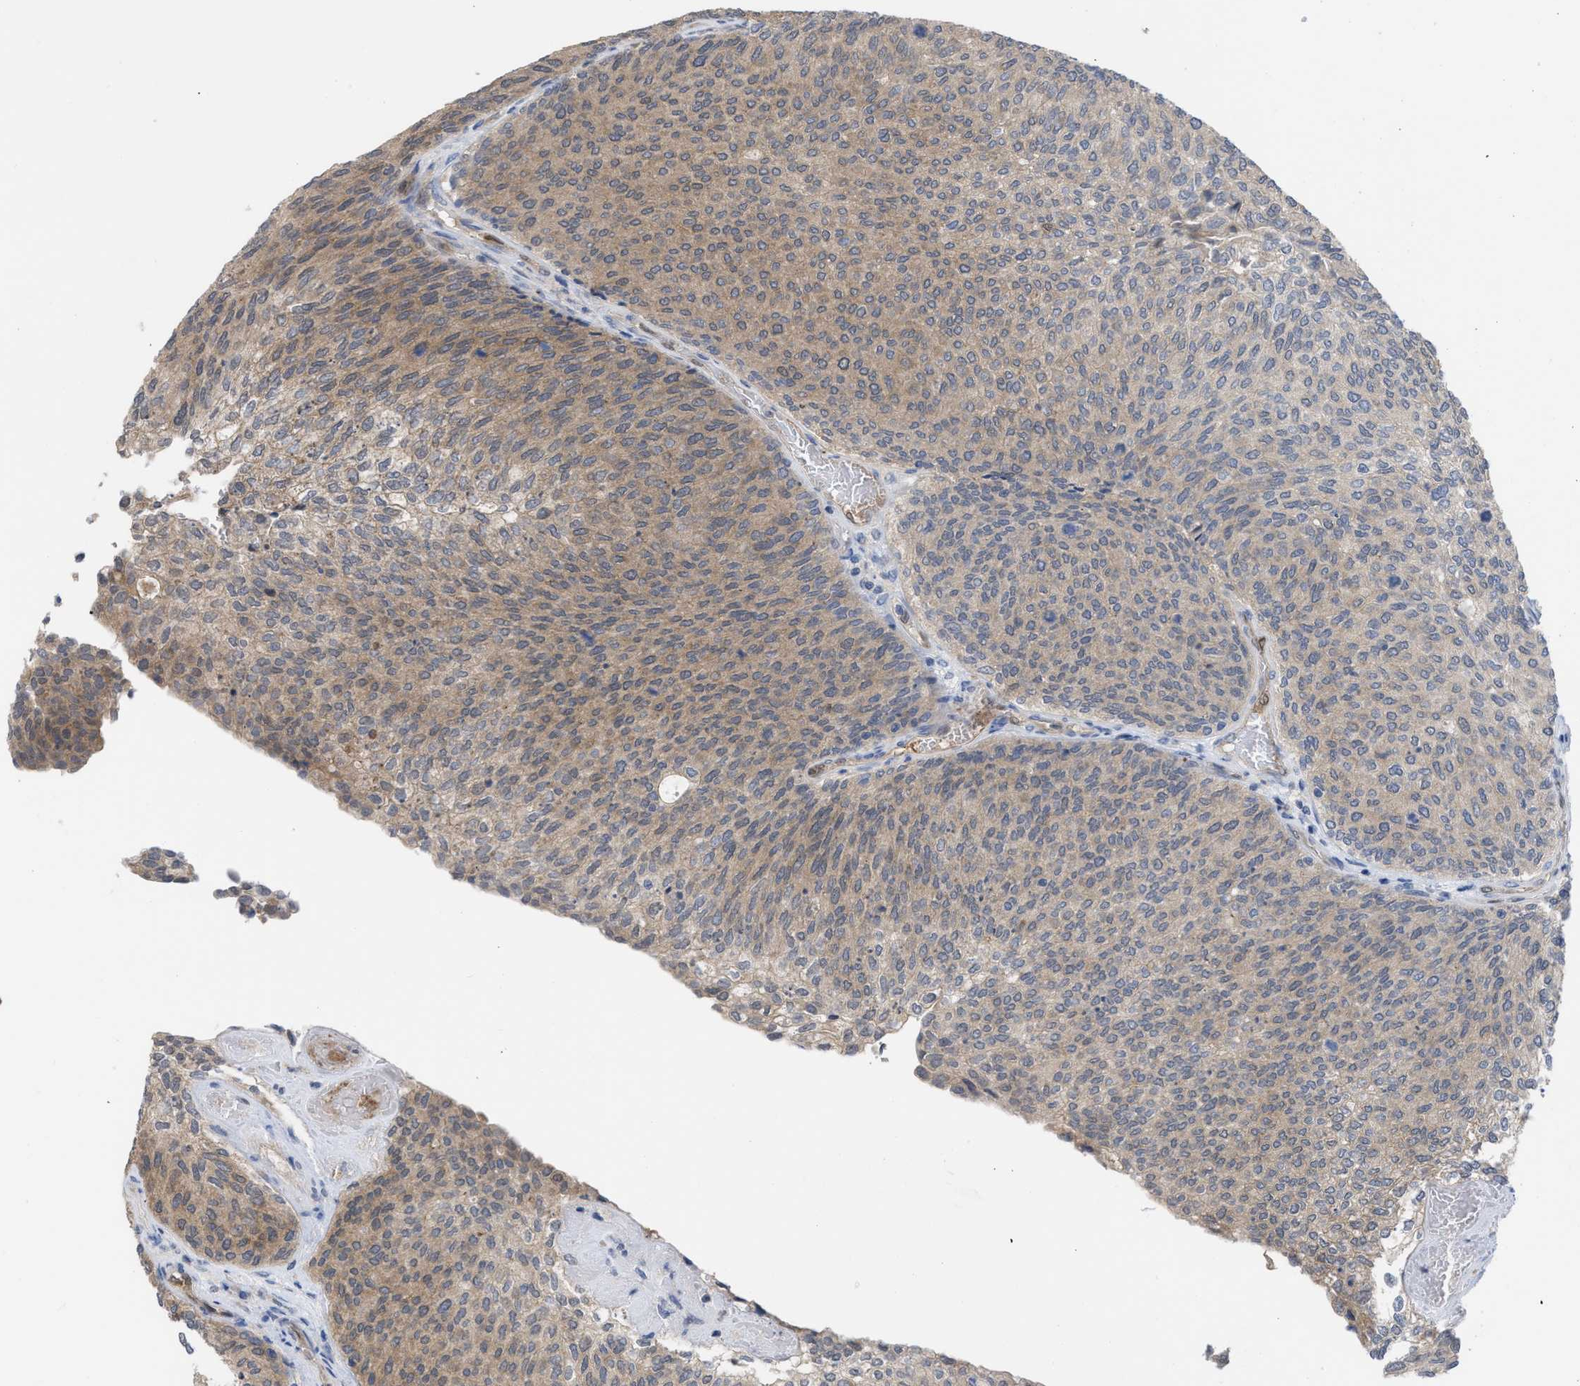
{"staining": {"intensity": "moderate", "quantity": "25%-75%", "location": "cytoplasmic/membranous"}, "tissue": "urothelial cancer", "cell_type": "Tumor cells", "image_type": "cancer", "snomed": [{"axis": "morphology", "description": "Urothelial carcinoma, Low grade"}, {"axis": "topography", "description": "Urinary bladder"}], "caption": "Urothelial cancer tissue displays moderate cytoplasmic/membranous expression in about 25%-75% of tumor cells, visualized by immunohistochemistry. (Brightfield microscopy of DAB IHC at high magnification).", "gene": "LDAF1", "patient": {"sex": "female", "age": 79}}